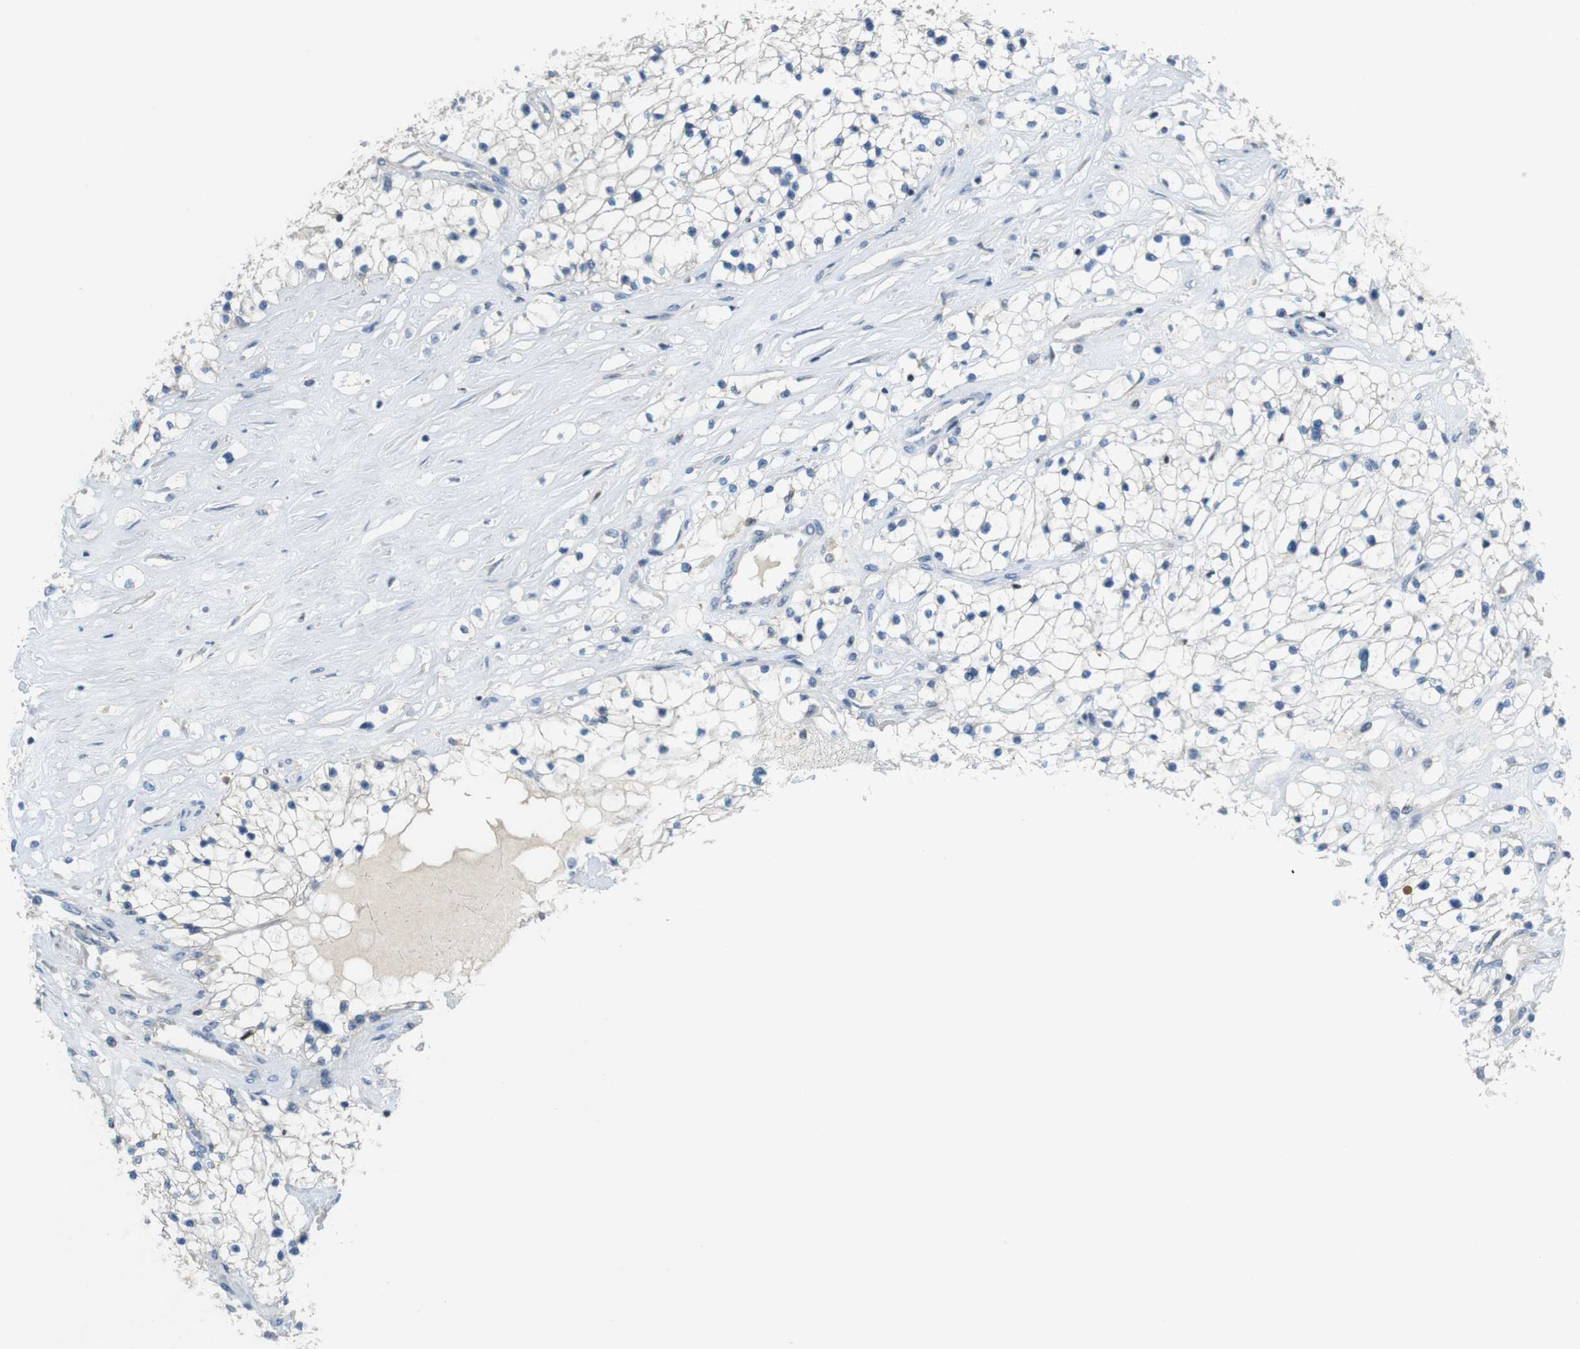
{"staining": {"intensity": "negative", "quantity": "none", "location": "none"}, "tissue": "renal cancer", "cell_type": "Tumor cells", "image_type": "cancer", "snomed": [{"axis": "morphology", "description": "Adenocarcinoma, NOS"}, {"axis": "topography", "description": "Kidney"}], "caption": "Adenocarcinoma (renal) was stained to show a protein in brown. There is no significant positivity in tumor cells.", "gene": "PCDH10", "patient": {"sex": "male", "age": 68}}